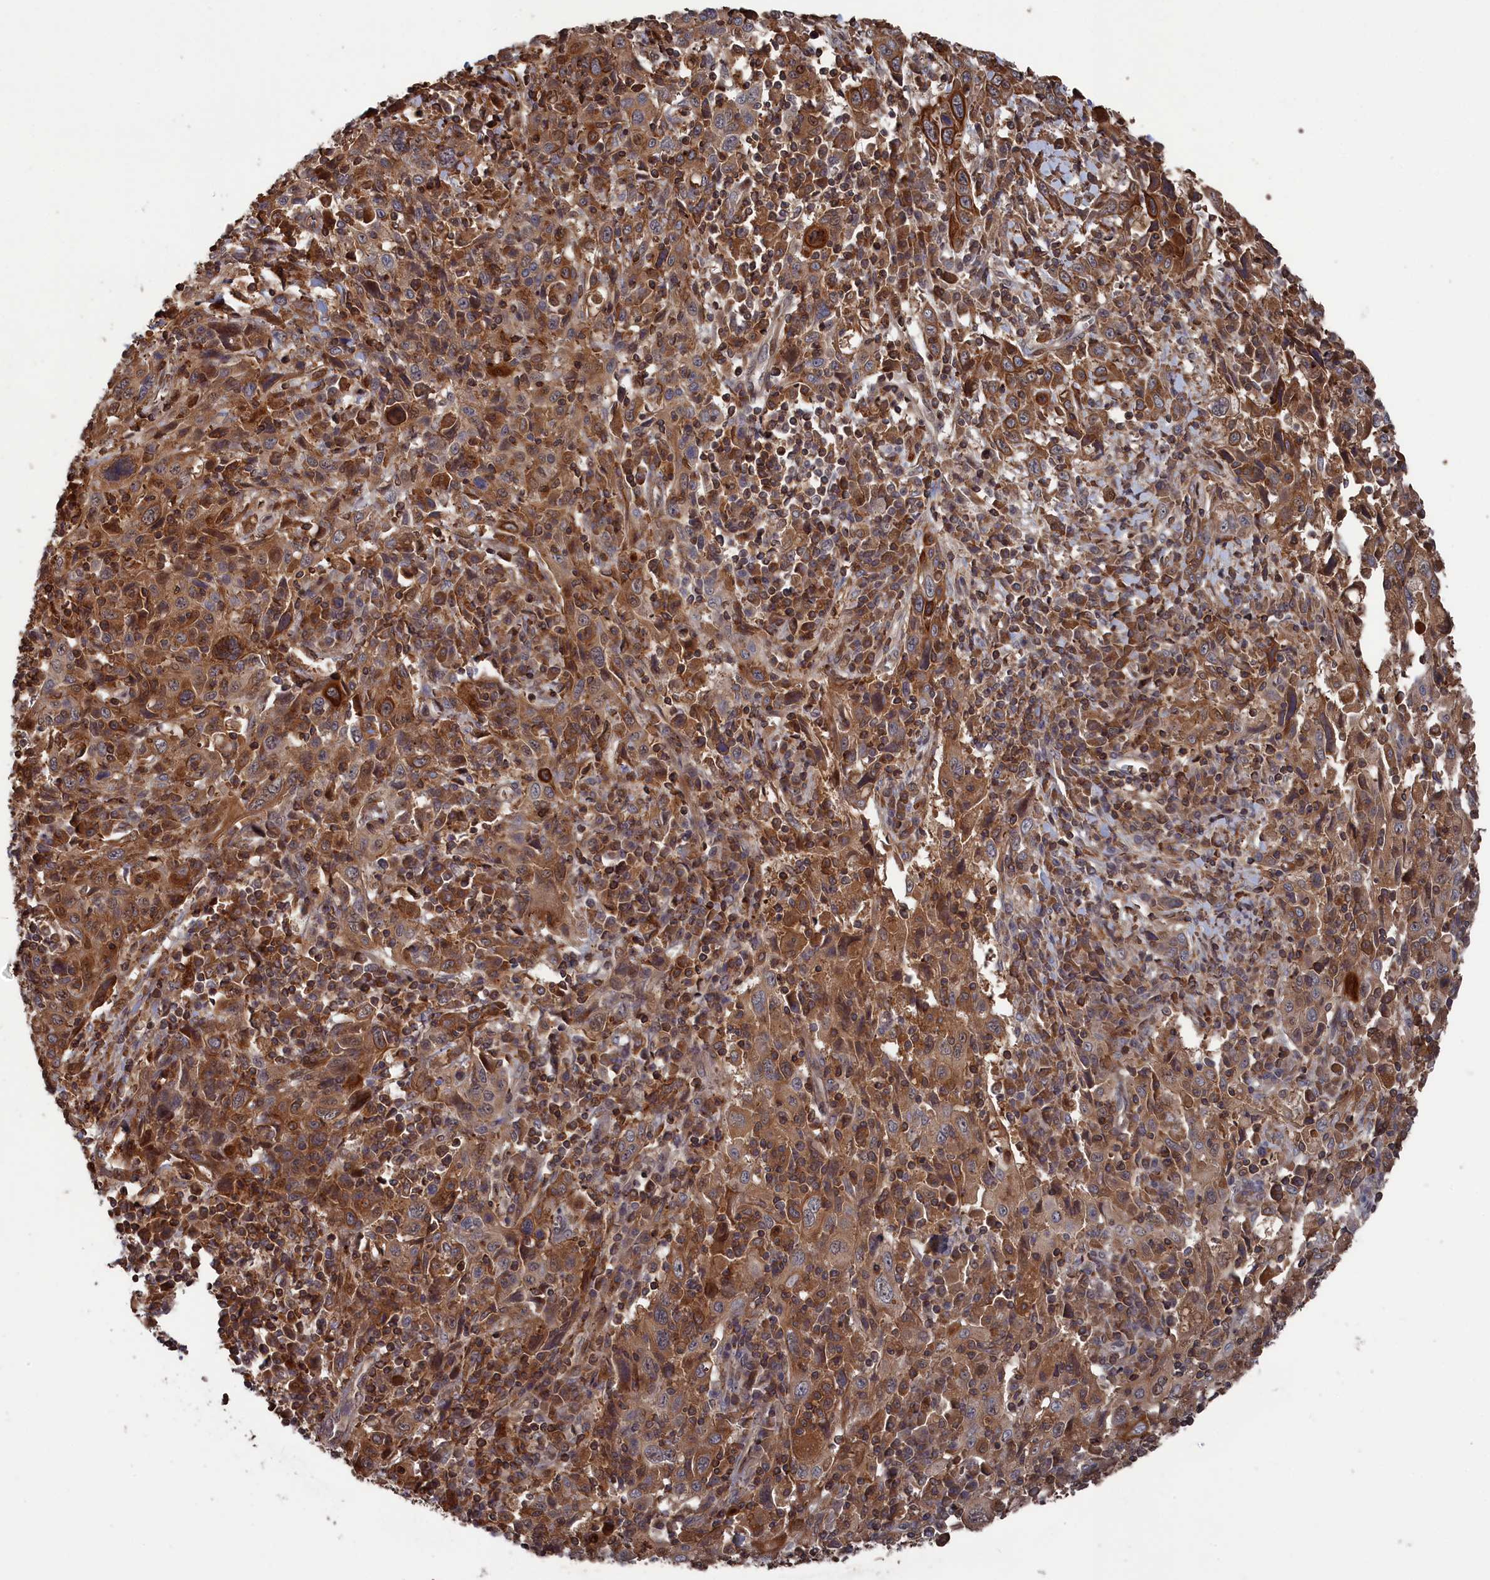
{"staining": {"intensity": "moderate", "quantity": "25%-75%", "location": "cytoplasmic/membranous"}, "tissue": "cervical cancer", "cell_type": "Tumor cells", "image_type": "cancer", "snomed": [{"axis": "morphology", "description": "Squamous cell carcinoma, NOS"}, {"axis": "topography", "description": "Cervix"}], "caption": "Immunohistochemistry histopathology image of neoplastic tissue: human squamous cell carcinoma (cervical) stained using immunohistochemistry (IHC) demonstrates medium levels of moderate protein expression localized specifically in the cytoplasmic/membranous of tumor cells, appearing as a cytoplasmic/membranous brown color.", "gene": "PLA2G15", "patient": {"sex": "female", "age": 46}}